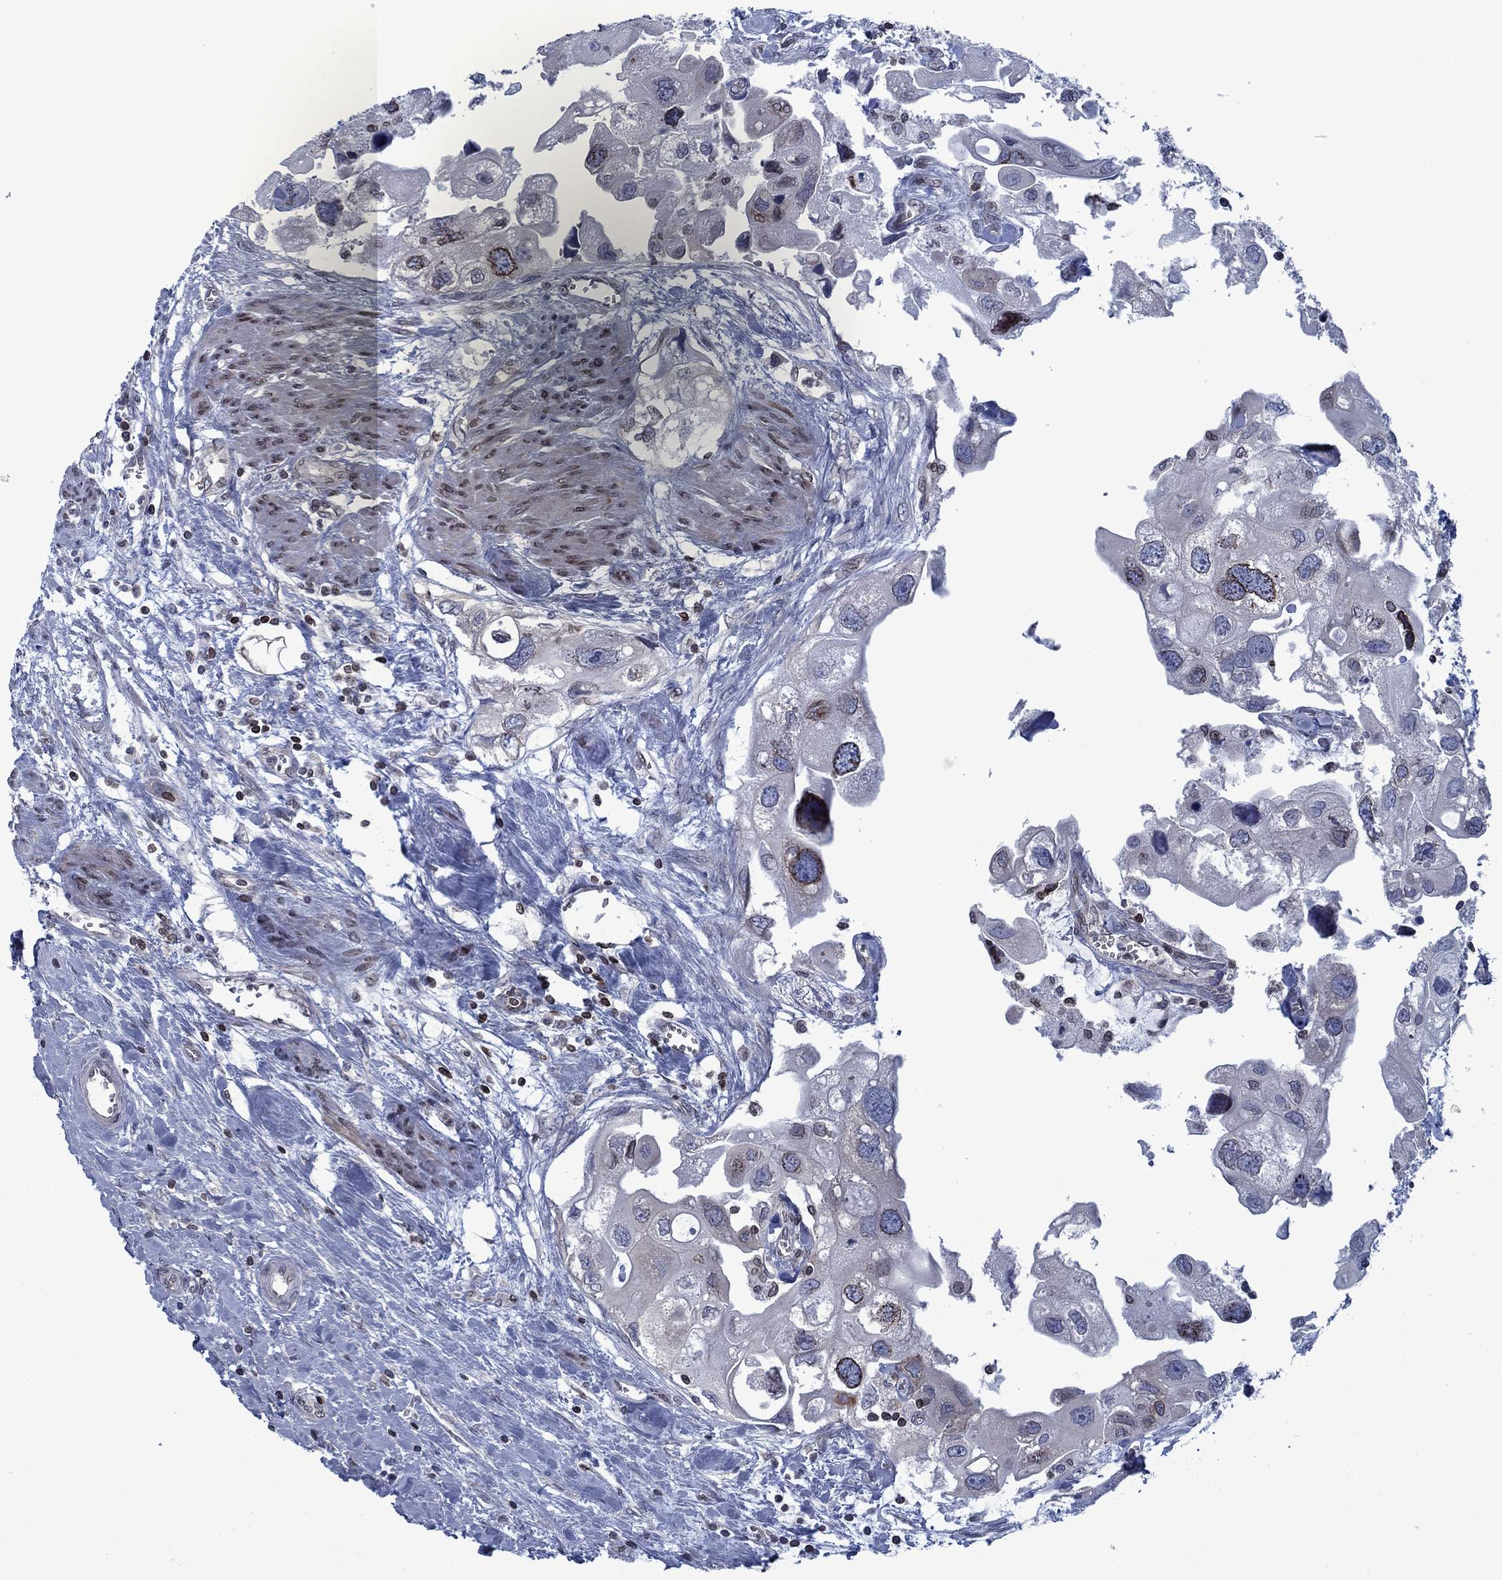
{"staining": {"intensity": "negative", "quantity": "none", "location": "none"}, "tissue": "urothelial cancer", "cell_type": "Tumor cells", "image_type": "cancer", "snomed": [{"axis": "morphology", "description": "Urothelial carcinoma, High grade"}, {"axis": "topography", "description": "Urinary bladder"}], "caption": "Micrograph shows no protein positivity in tumor cells of high-grade urothelial carcinoma tissue. (IHC, brightfield microscopy, high magnification).", "gene": "SLA", "patient": {"sex": "male", "age": 59}}